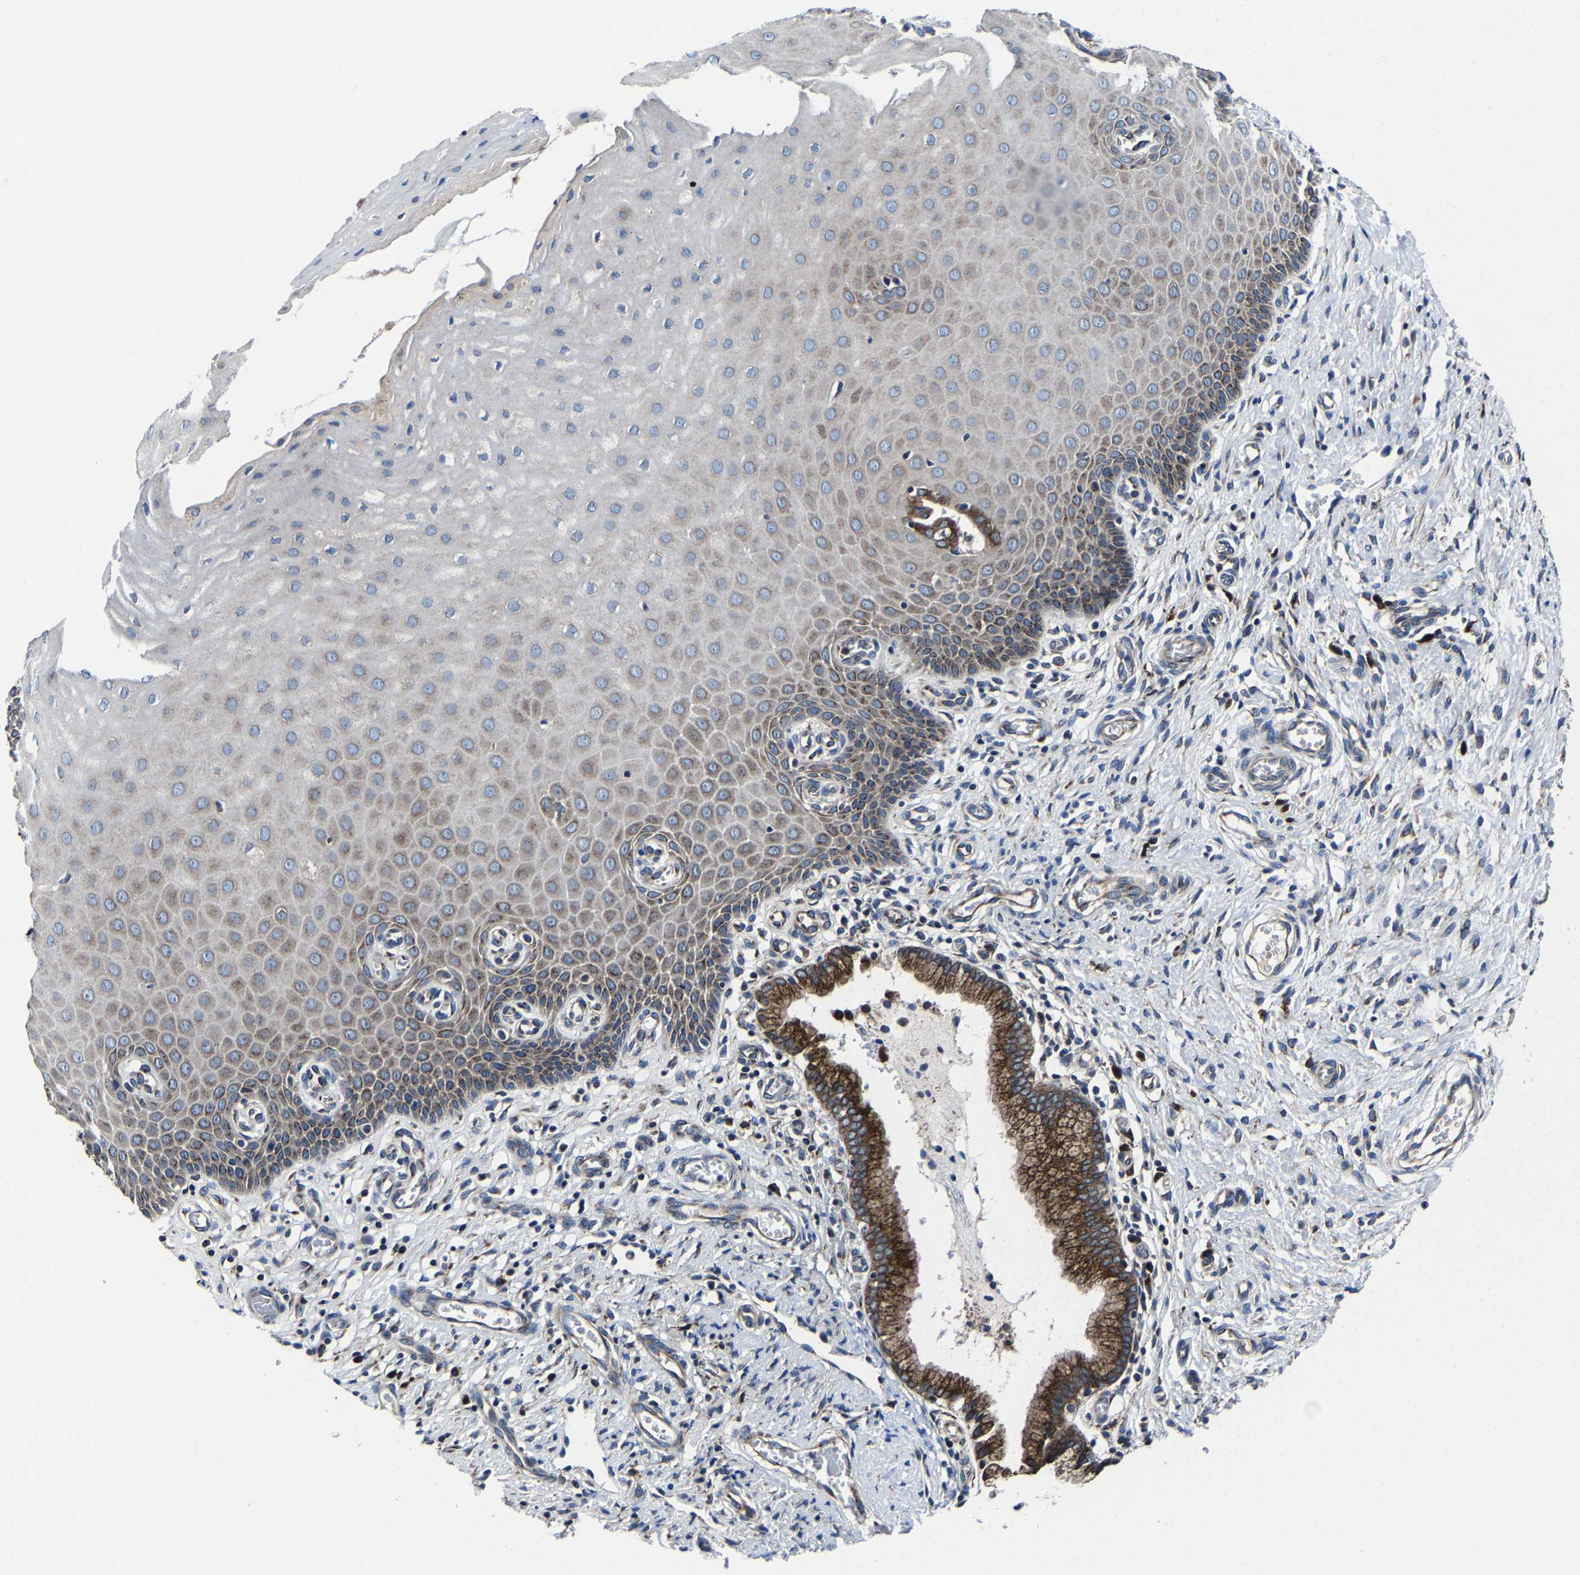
{"staining": {"intensity": "strong", "quantity": ">75%", "location": "cytoplasmic/membranous"}, "tissue": "cervix", "cell_type": "Glandular cells", "image_type": "normal", "snomed": [{"axis": "morphology", "description": "Normal tissue, NOS"}, {"axis": "topography", "description": "Cervix"}], "caption": "Immunohistochemistry (IHC) (DAB) staining of normal cervix demonstrates strong cytoplasmic/membranous protein staining in approximately >75% of glandular cells. The protein is stained brown, and the nuclei are stained in blue (DAB IHC with brightfield microscopy, high magnification).", "gene": "EBAG9", "patient": {"sex": "female", "age": 55}}